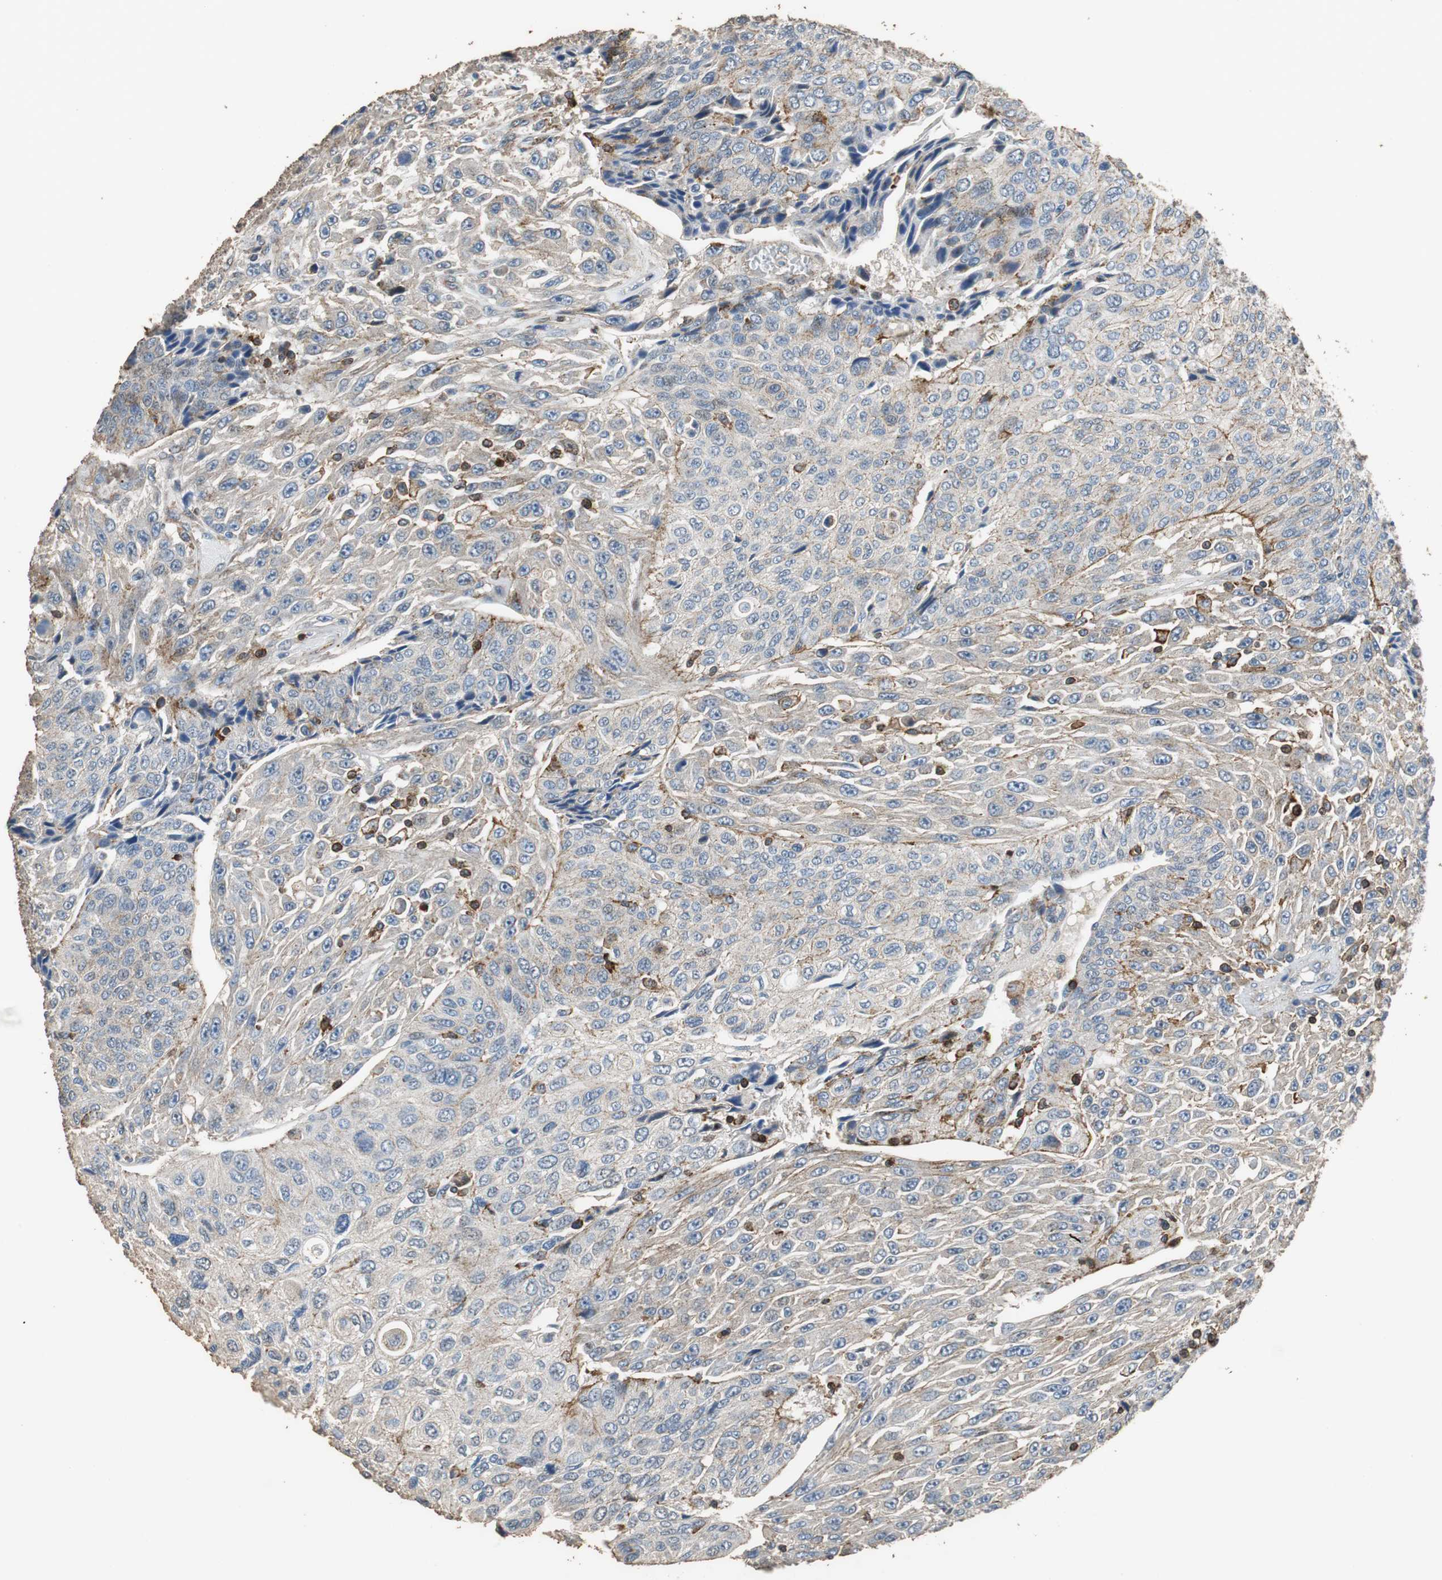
{"staining": {"intensity": "moderate", "quantity": "25%-75%", "location": "cytoplasmic/membranous"}, "tissue": "urothelial cancer", "cell_type": "Tumor cells", "image_type": "cancer", "snomed": [{"axis": "morphology", "description": "Urothelial carcinoma, High grade"}, {"axis": "topography", "description": "Urinary bladder"}], "caption": "A brown stain labels moderate cytoplasmic/membranous staining of a protein in urothelial carcinoma (high-grade) tumor cells. Nuclei are stained in blue.", "gene": "PRKRA", "patient": {"sex": "male", "age": 66}}